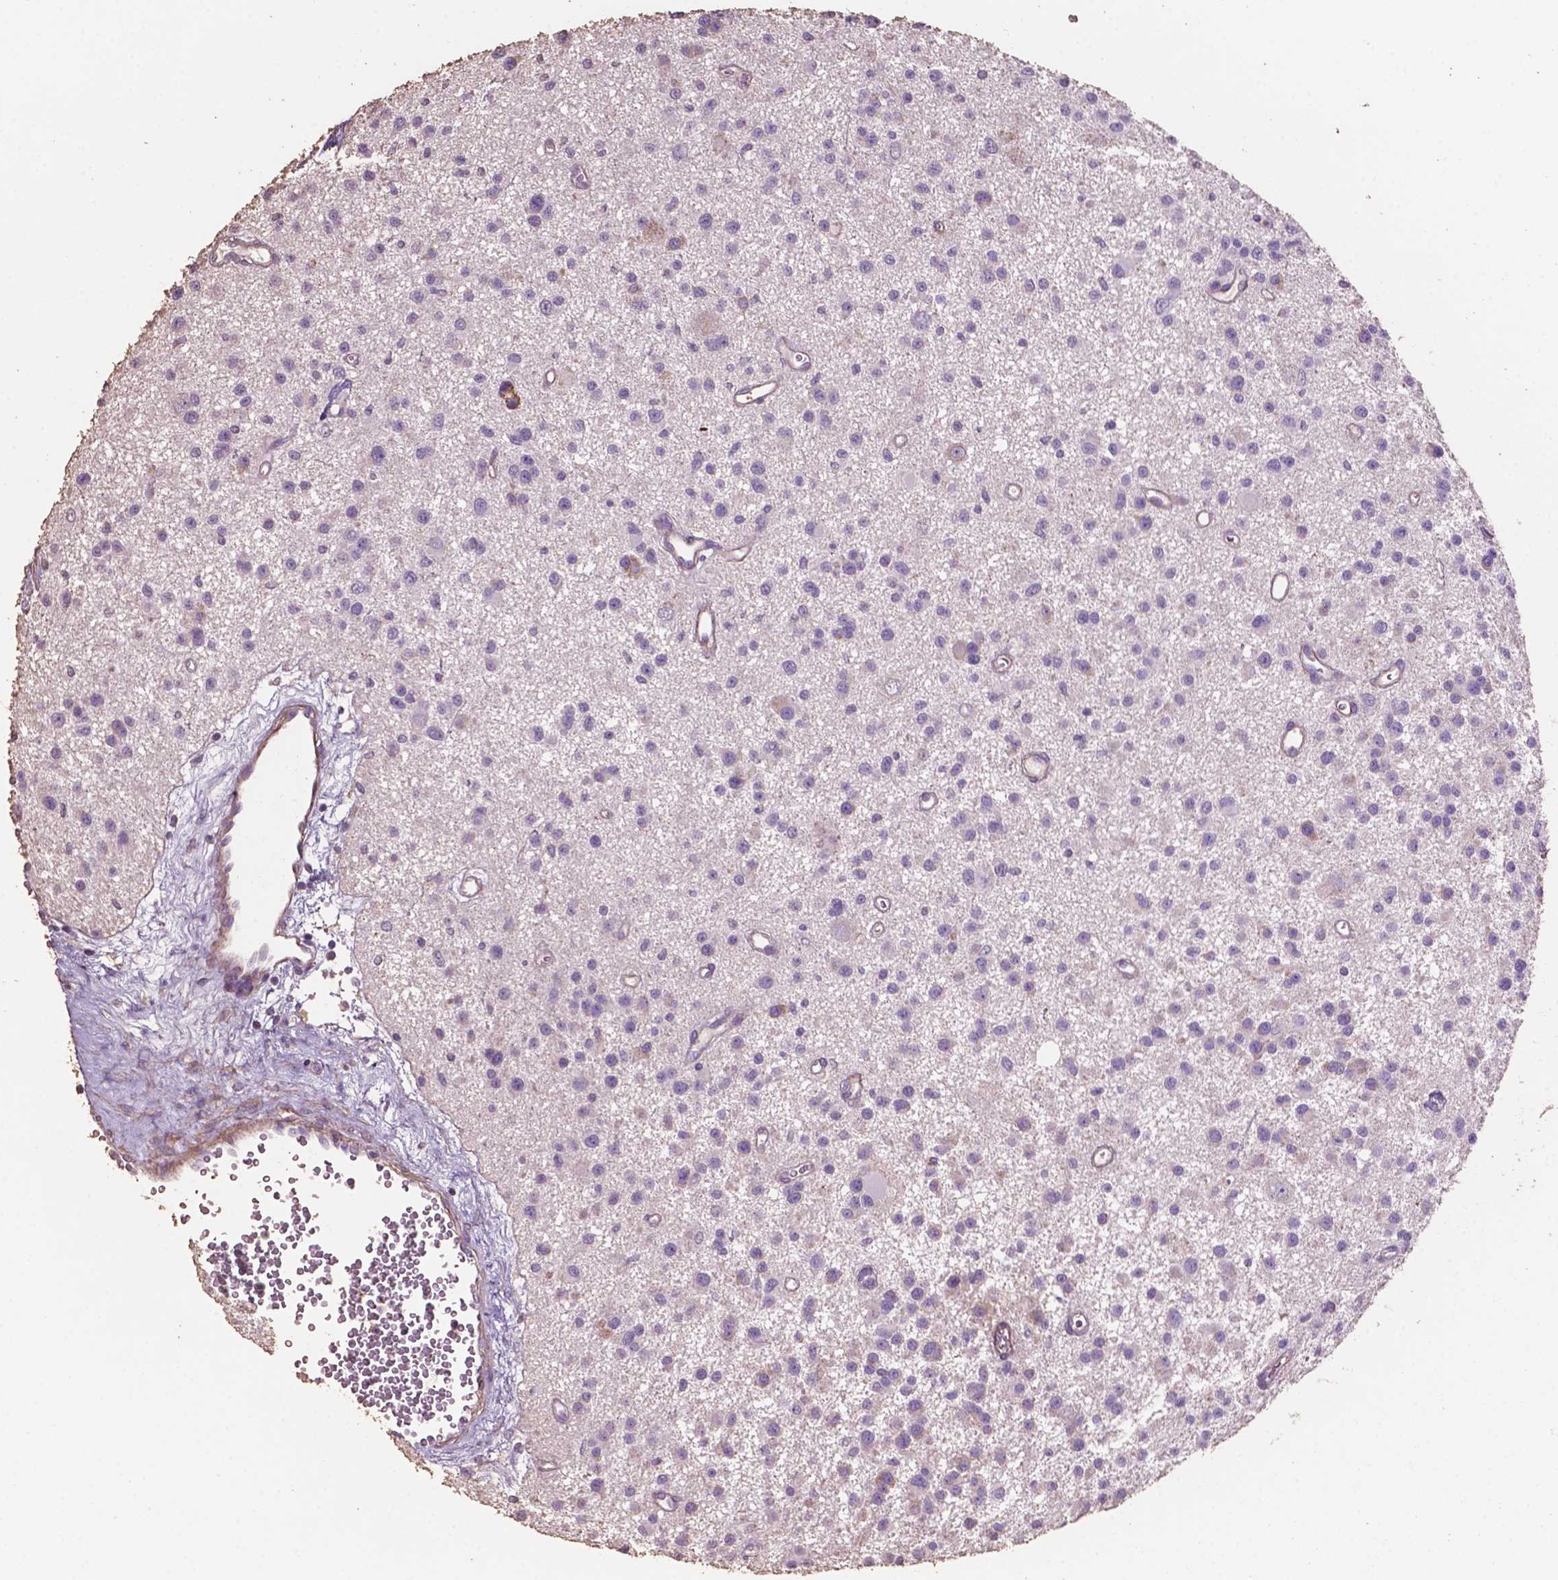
{"staining": {"intensity": "negative", "quantity": "none", "location": "none"}, "tissue": "glioma", "cell_type": "Tumor cells", "image_type": "cancer", "snomed": [{"axis": "morphology", "description": "Glioma, malignant, Low grade"}, {"axis": "topography", "description": "Brain"}], "caption": "High magnification brightfield microscopy of malignant glioma (low-grade) stained with DAB (3,3'-diaminobenzidine) (brown) and counterstained with hematoxylin (blue): tumor cells show no significant positivity. Brightfield microscopy of IHC stained with DAB (brown) and hematoxylin (blue), captured at high magnification.", "gene": "COMMD4", "patient": {"sex": "male", "age": 43}}